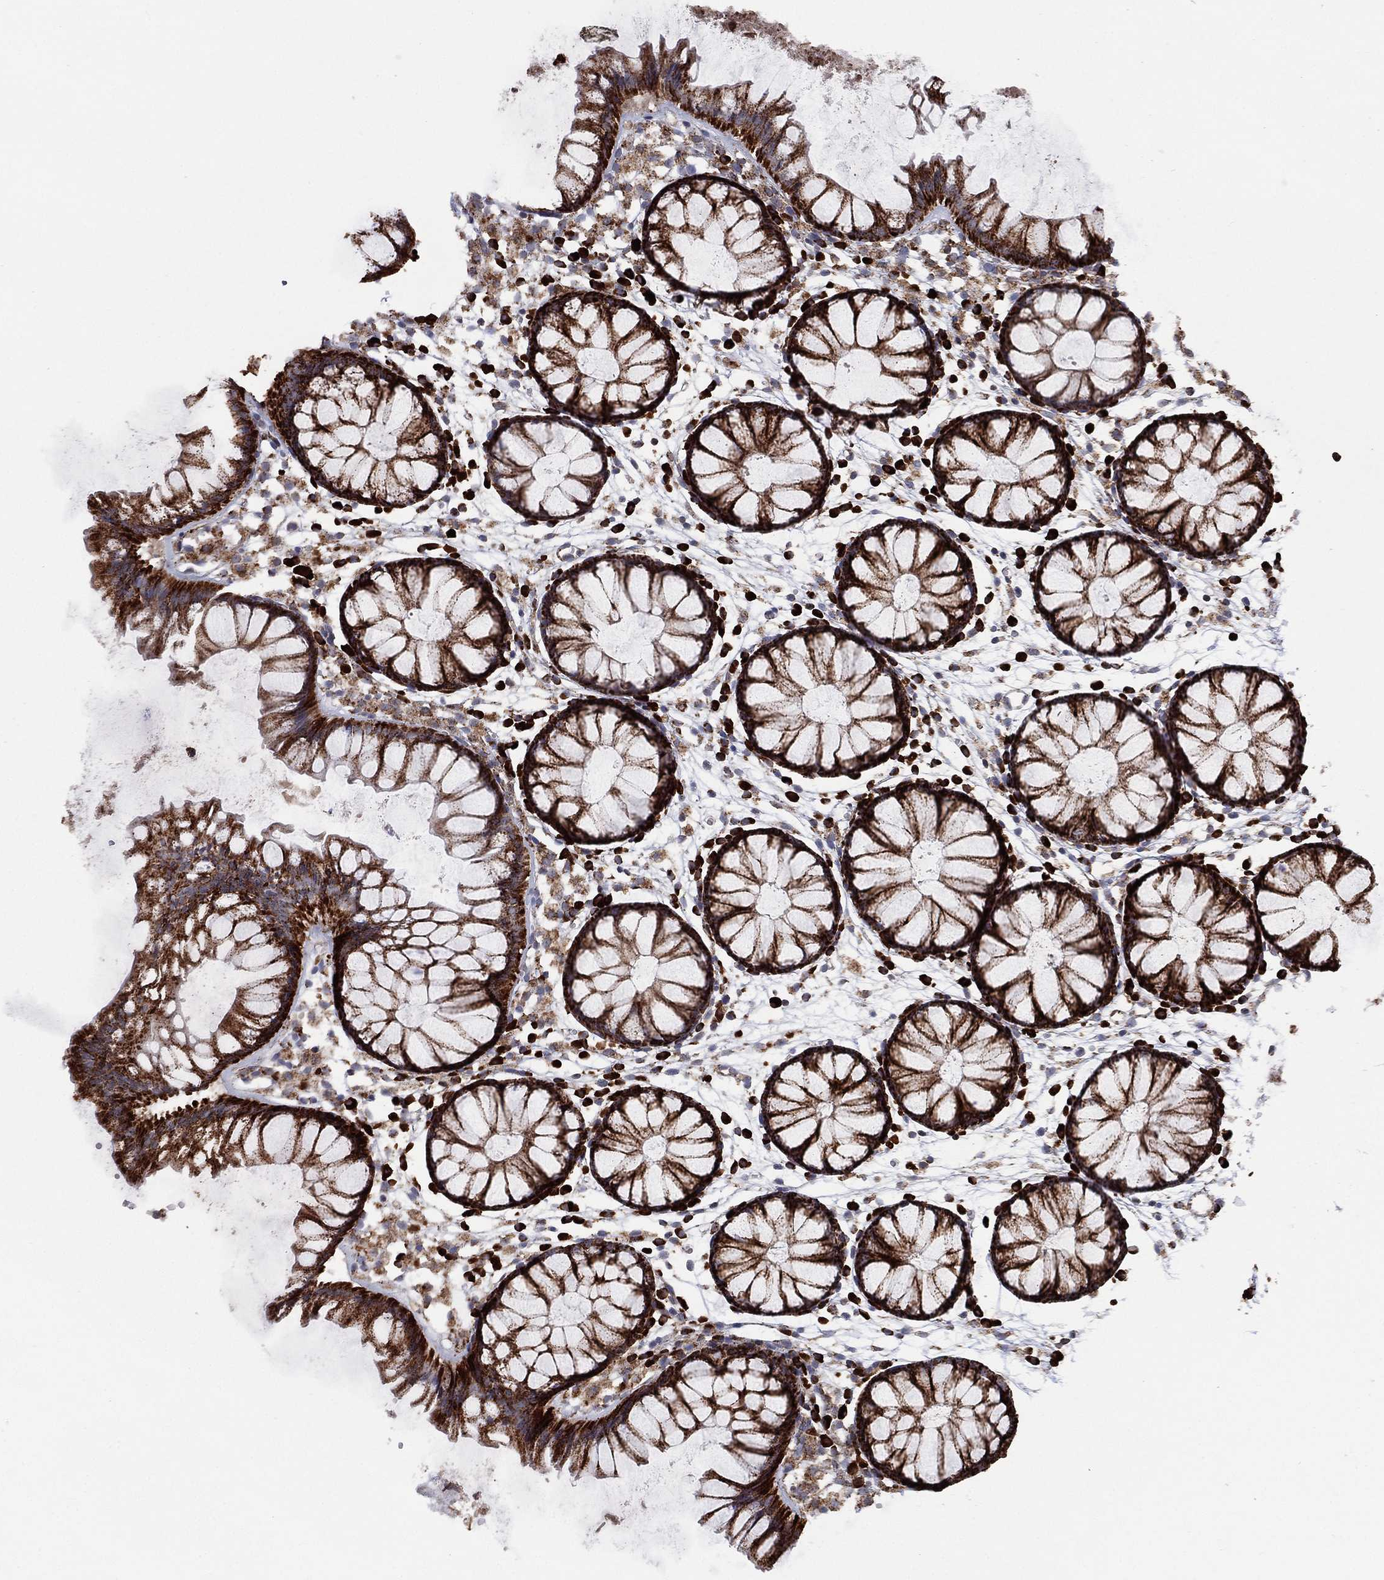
{"staining": {"intensity": "negative", "quantity": "none", "location": "none"}, "tissue": "colon", "cell_type": "Endothelial cells", "image_type": "normal", "snomed": [{"axis": "morphology", "description": "Normal tissue, NOS"}, {"axis": "morphology", "description": "Adenocarcinoma, NOS"}, {"axis": "topography", "description": "Colon"}], "caption": "Immunohistochemistry of benign colon demonstrates no staining in endothelial cells. (Brightfield microscopy of DAB (3,3'-diaminobenzidine) IHC at high magnification).", "gene": "PPP2R5A", "patient": {"sex": "male", "age": 65}}